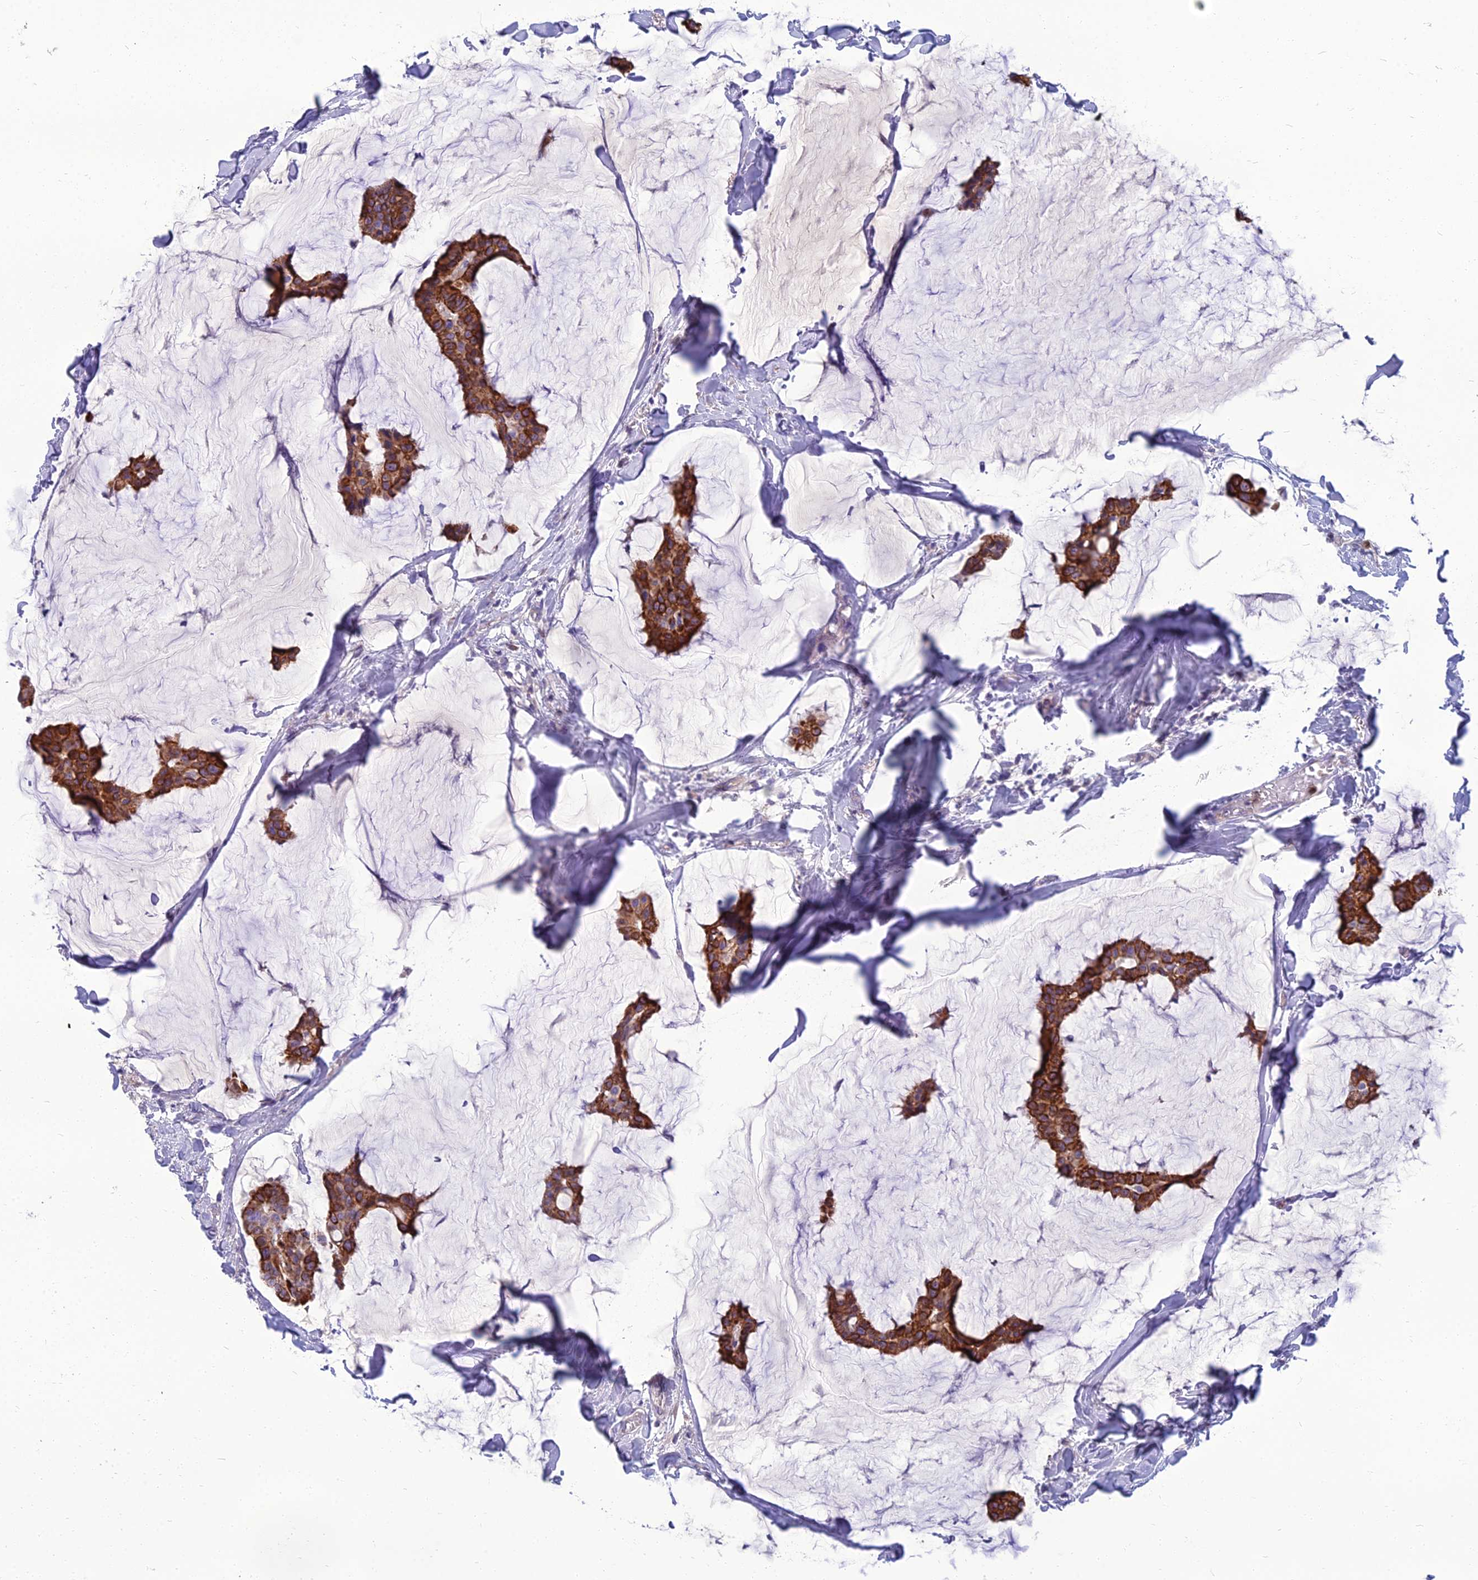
{"staining": {"intensity": "moderate", "quantity": ">75%", "location": "cytoplasmic/membranous"}, "tissue": "breast cancer", "cell_type": "Tumor cells", "image_type": "cancer", "snomed": [{"axis": "morphology", "description": "Duct carcinoma"}, {"axis": "topography", "description": "Breast"}], "caption": "An immunohistochemistry photomicrograph of neoplastic tissue is shown. Protein staining in brown labels moderate cytoplasmic/membranous positivity in breast cancer within tumor cells. (DAB (3,3'-diaminobenzidine) IHC with brightfield microscopy, high magnification).", "gene": "SPTLC3", "patient": {"sex": "female", "age": 93}}